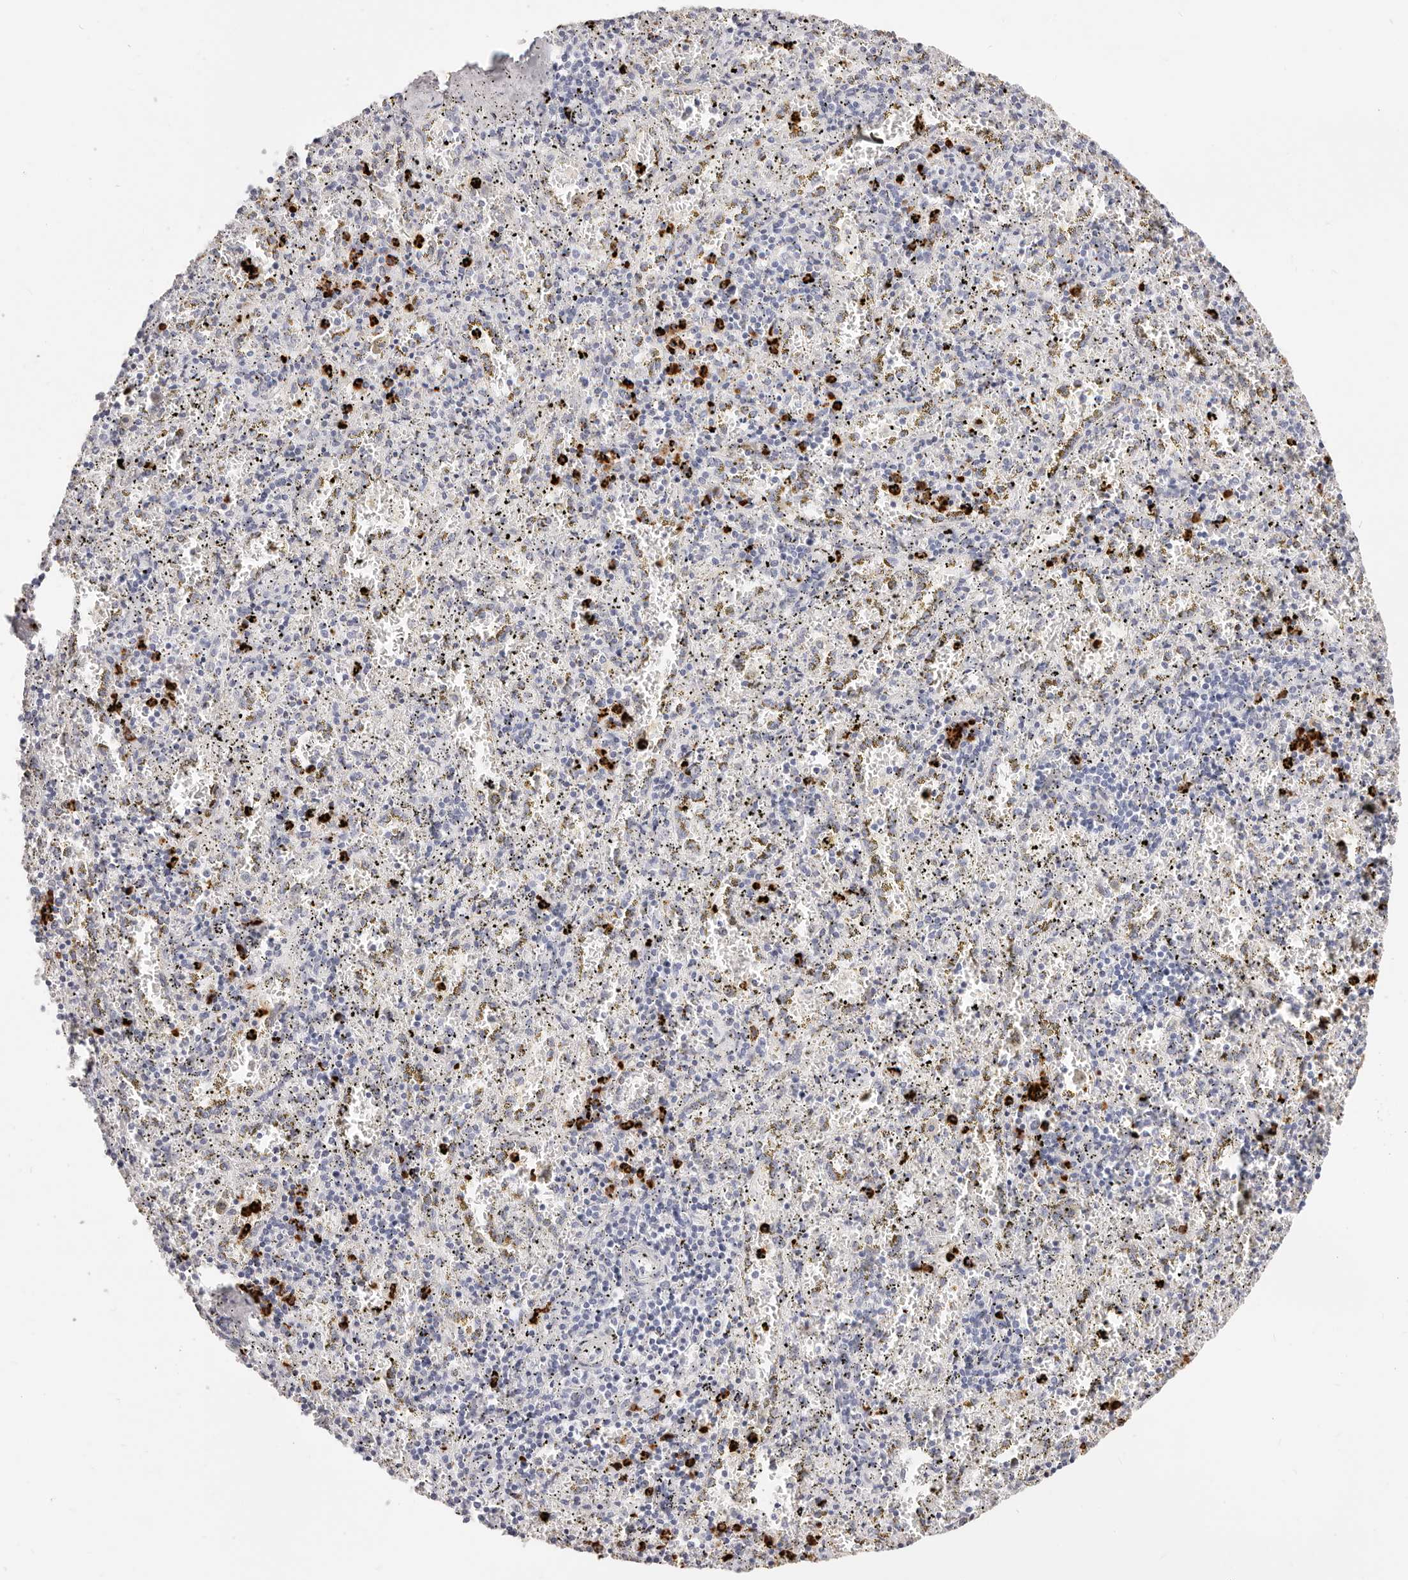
{"staining": {"intensity": "strong", "quantity": "25%-75%", "location": "cytoplasmic/membranous"}, "tissue": "spleen", "cell_type": "Cells in red pulp", "image_type": "normal", "snomed": [{"axis": "morphology", "description": "Normal tissue, NOS"}, {"axis": "topography", "description": "Spleen"}], "caption": "An immunohistochemistry photomicrograph of unremarkable tissue is shown. Protein staining in brown highlights strong cytoplasmic/membranous positivity in spleen within cells in red pulp.", "gene": "CAMP", "patient": {"sex": "male", "age": 11}}